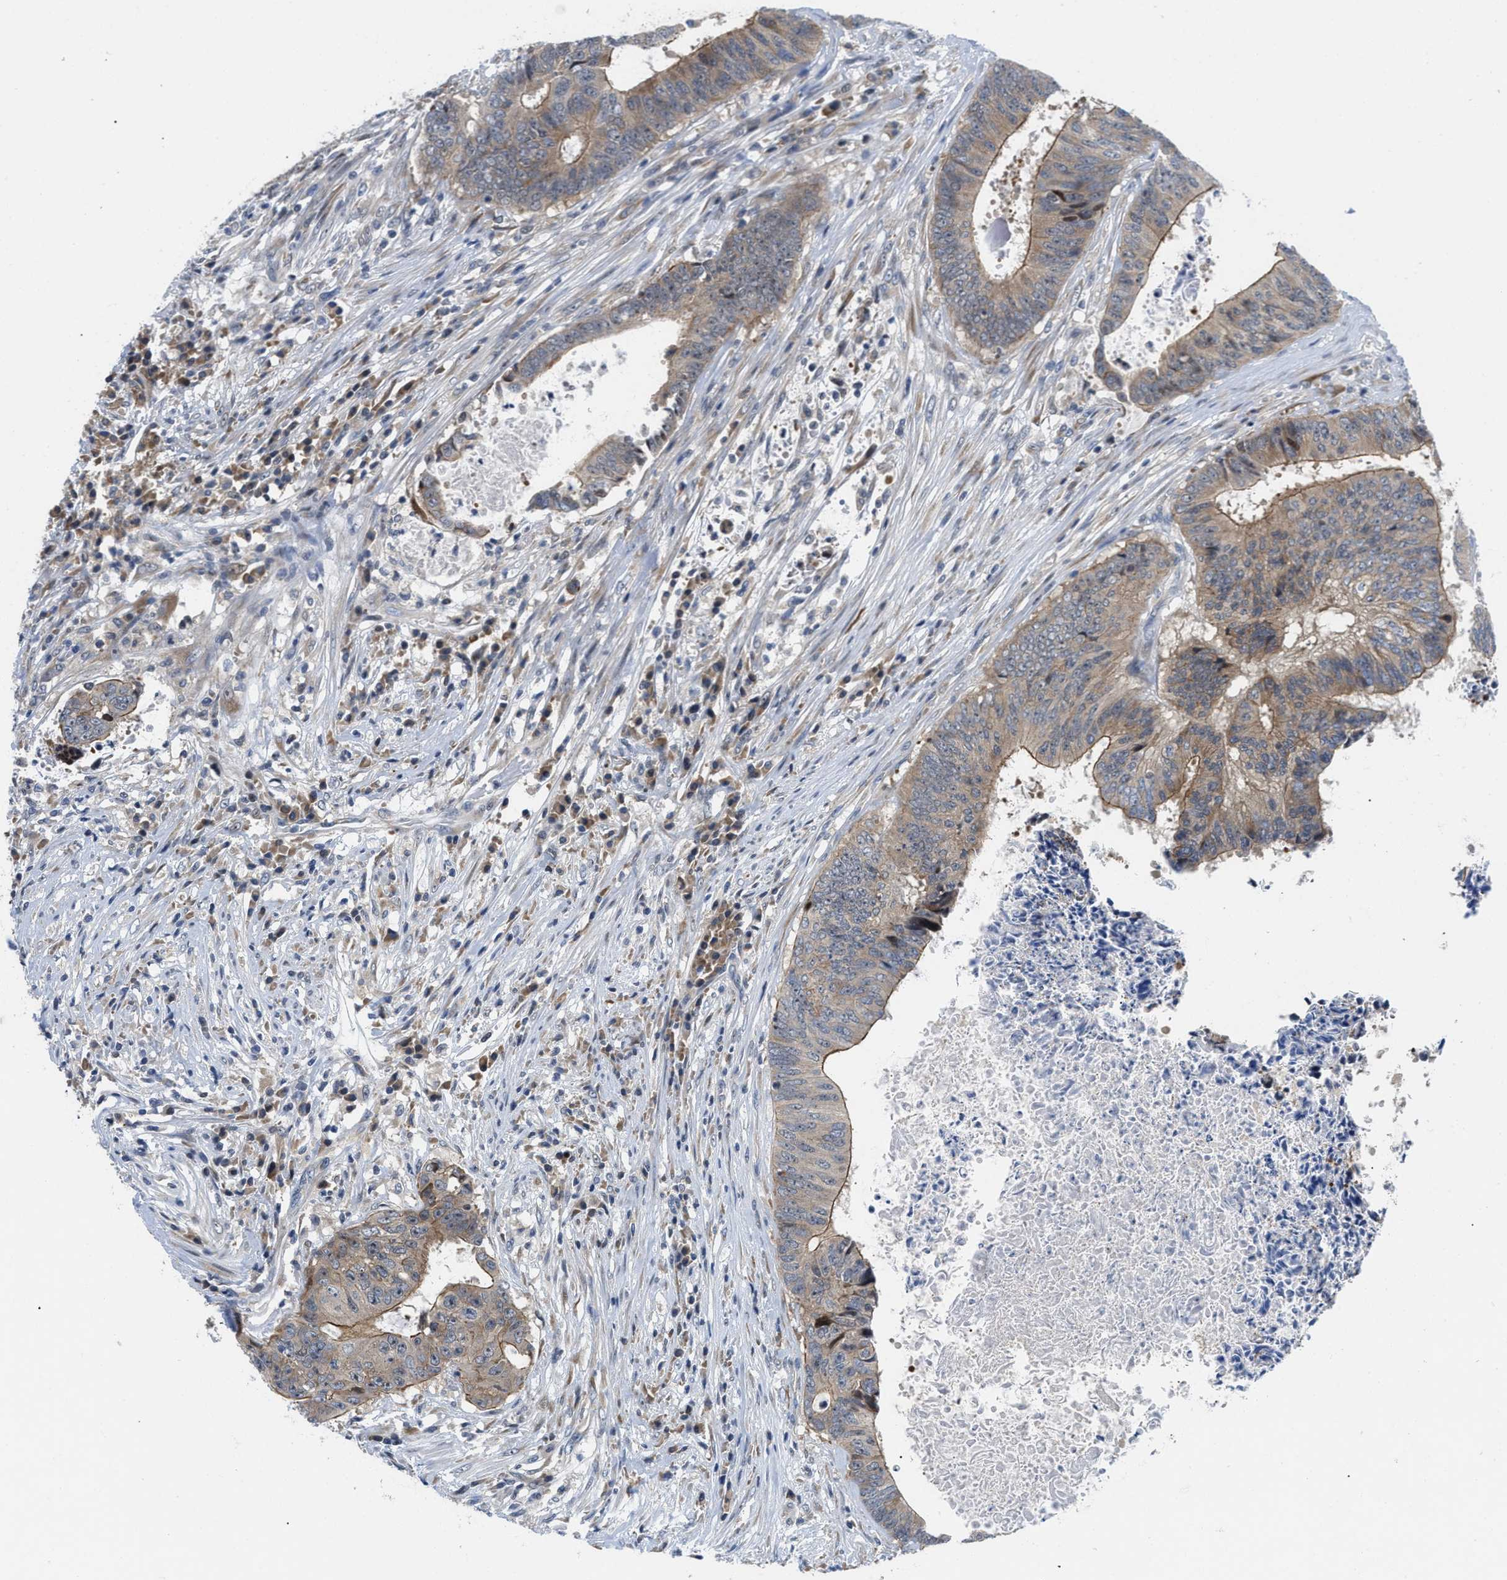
{"staining": {"intensity": "weak", "quantity": ">75%", "location": "cytoplasmic/membranous"}, "tissue": "colorectal cancer", "cell_type": "Tumor cells", "image_type": "cancer", "snomed": [{"axis": "morphology", "description": "Adenocarcinoma, NOS"}, {"axis": "topography", "description": "Rectum"}], "caption": "The micrograph shows immunohistochemical staining of colorectal cancer (adenocarcinoma). There is weak cytoplasmic/membranous staining is appreciated in about >75% of tumor cells.", "gene": "IKBKE", "patient": {"sex": "male", "age": 72}}